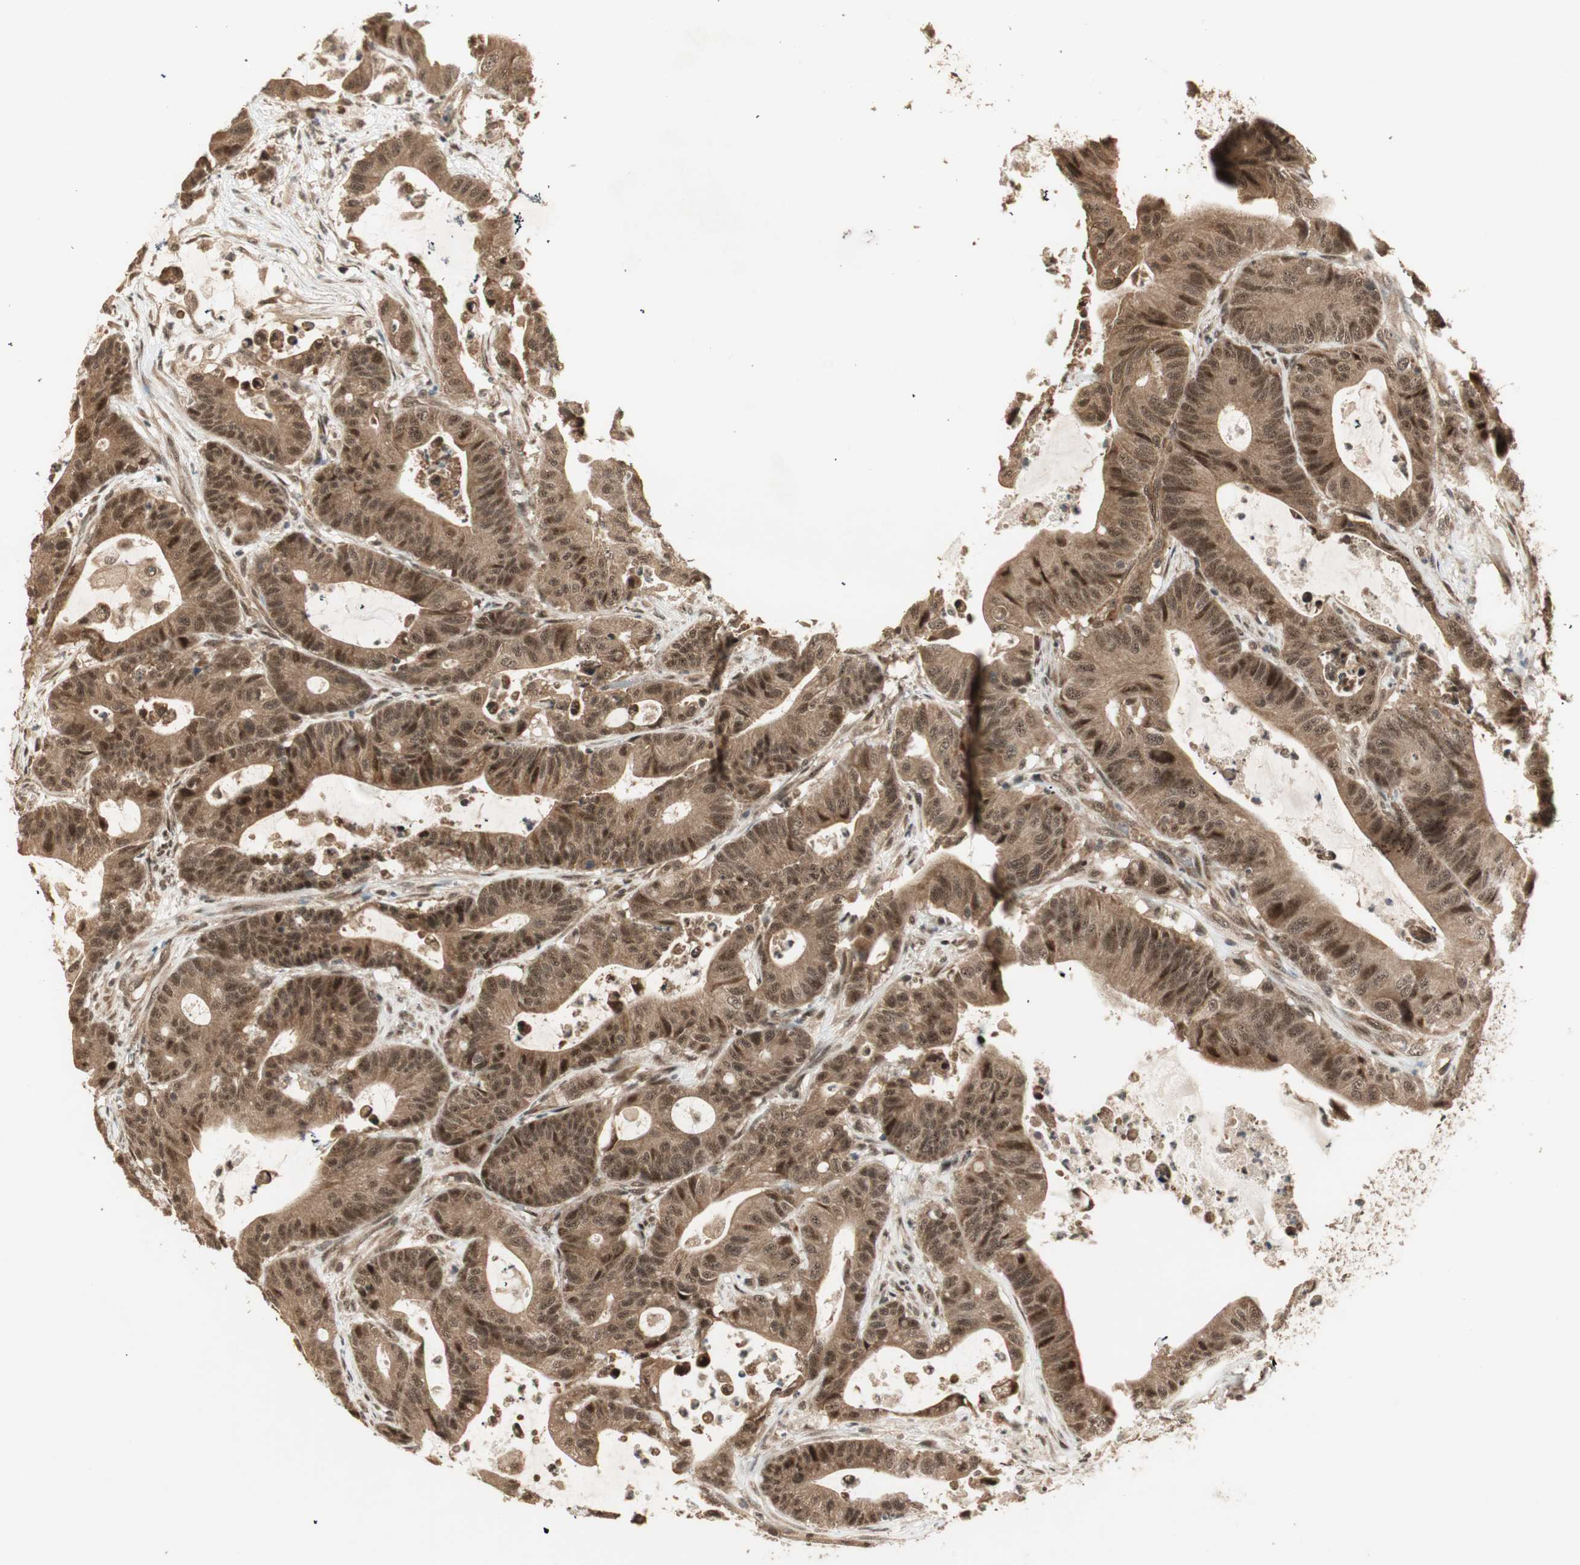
{"staining": {"intensity": "strong", "quantity": ">75%", "location": "cytoplasmic/membranous,nuclear"}, "tissue": "colorectal cancer", "cell_type": "Tumor cells", "image_type": "cancer", "snomed": [{"axis": "morphology", "description": "Adenocarcinoma, NOS"}, {"axis": "topography", "description": "Colon"}], "caption": "This image reveals IHC staining of adenocarcinoma (colorectal), with high strong cytoplasmic/membranous and nuclear staining in about >75% of tumor cells.", "gene": "ZSCAN31", "patient": {"sex": "female", "age": 84}}